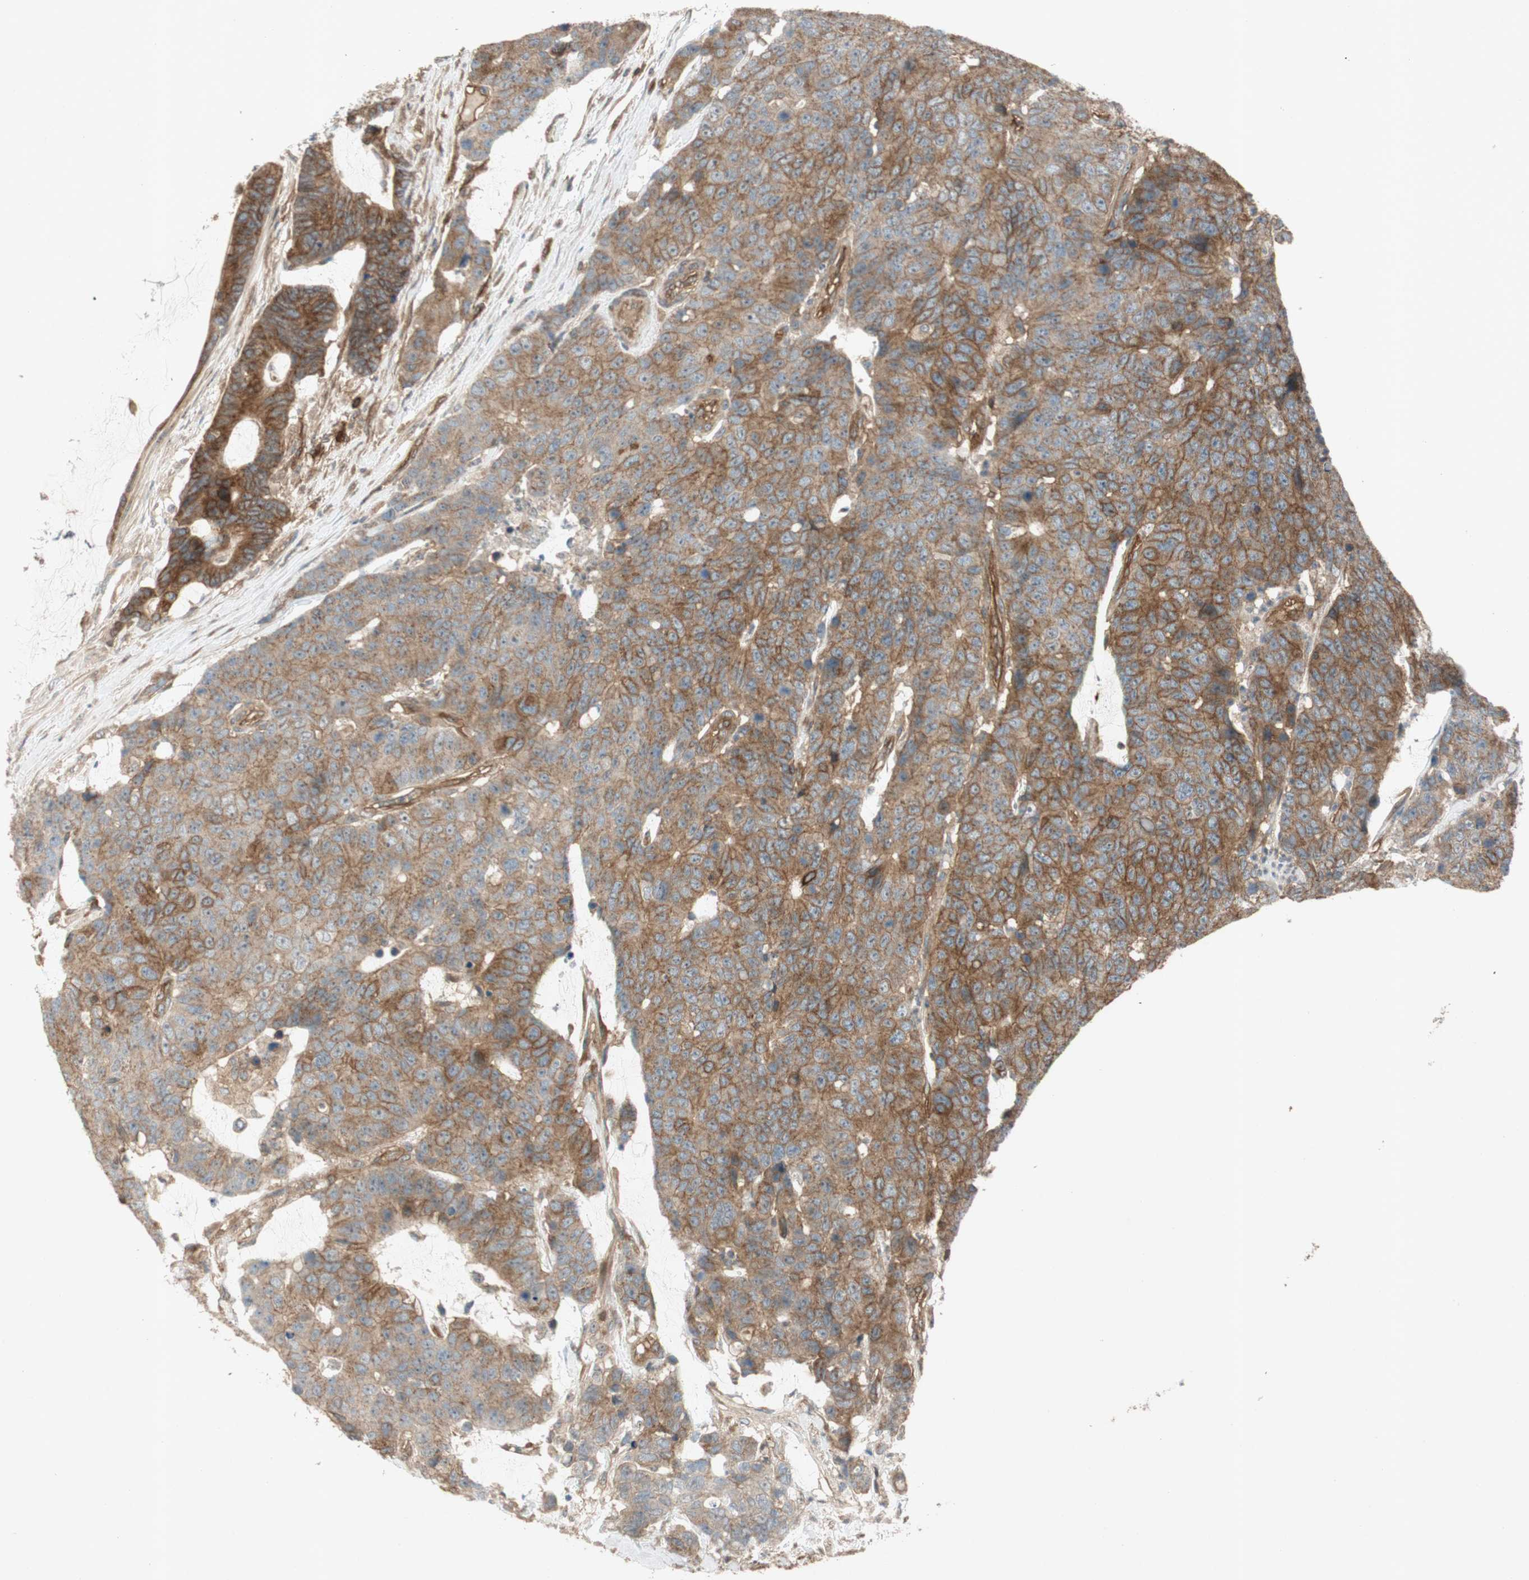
{"staining": {"intensity": "moderate", "quantity": ">75%", "location": "cytoplasmic/membranous"}, "tissue": "colorectal cancer", "cell_type": "Tumor cells", "image_type": "cancer", "snomed": [{"axis": "morphology", "description": "Adenocarcinoma, NOS"}, {"axis": "topography", "description": "Colon"}], "caption": "A micrograph of human colorectal adenocarcinoma stained for a protein demonstrates moderate cytoplasmic/membranous brown staining in tumor cells.", "gene": "BTN3A3", "patient": {"sex": "female", "age": 86}}